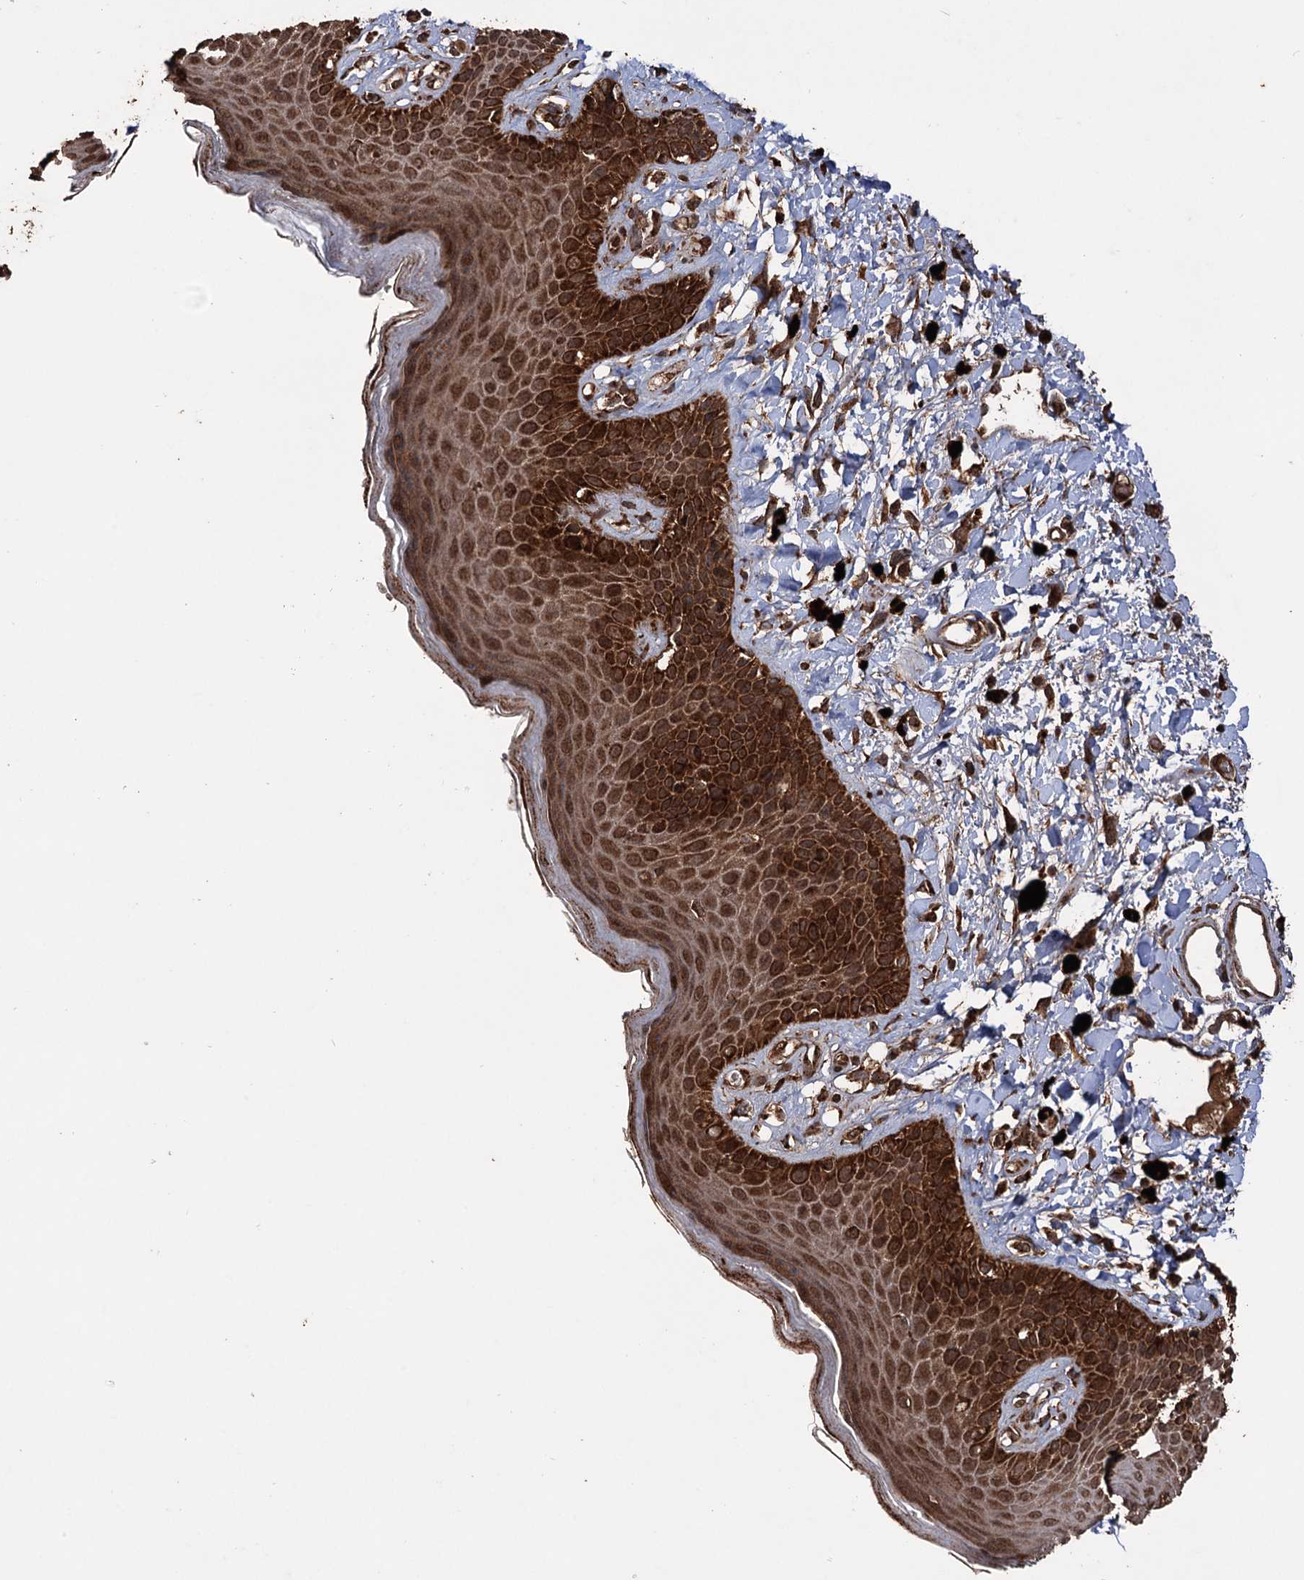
{"staining": {"intensity": "strong", "quantity": ">75%", "location": "cytoplasmic/membranous"}, "tissue": "skin", "cell_type": "Epidermal cells", "image_type": "normal", "snomed": [{"axis": "morphology", "description": "Normal tissue, NOS"}, {"axis": "topography", "description": "Anal"}], "caption": "This is a micrograph of immunohistochemistry (IHC) staining of normal skin, which shows strong staining in the cytoplasmic/membranous of epidermal cells.", "gene": "IPO4", "patient": {"sex": "female", "age": 78}}